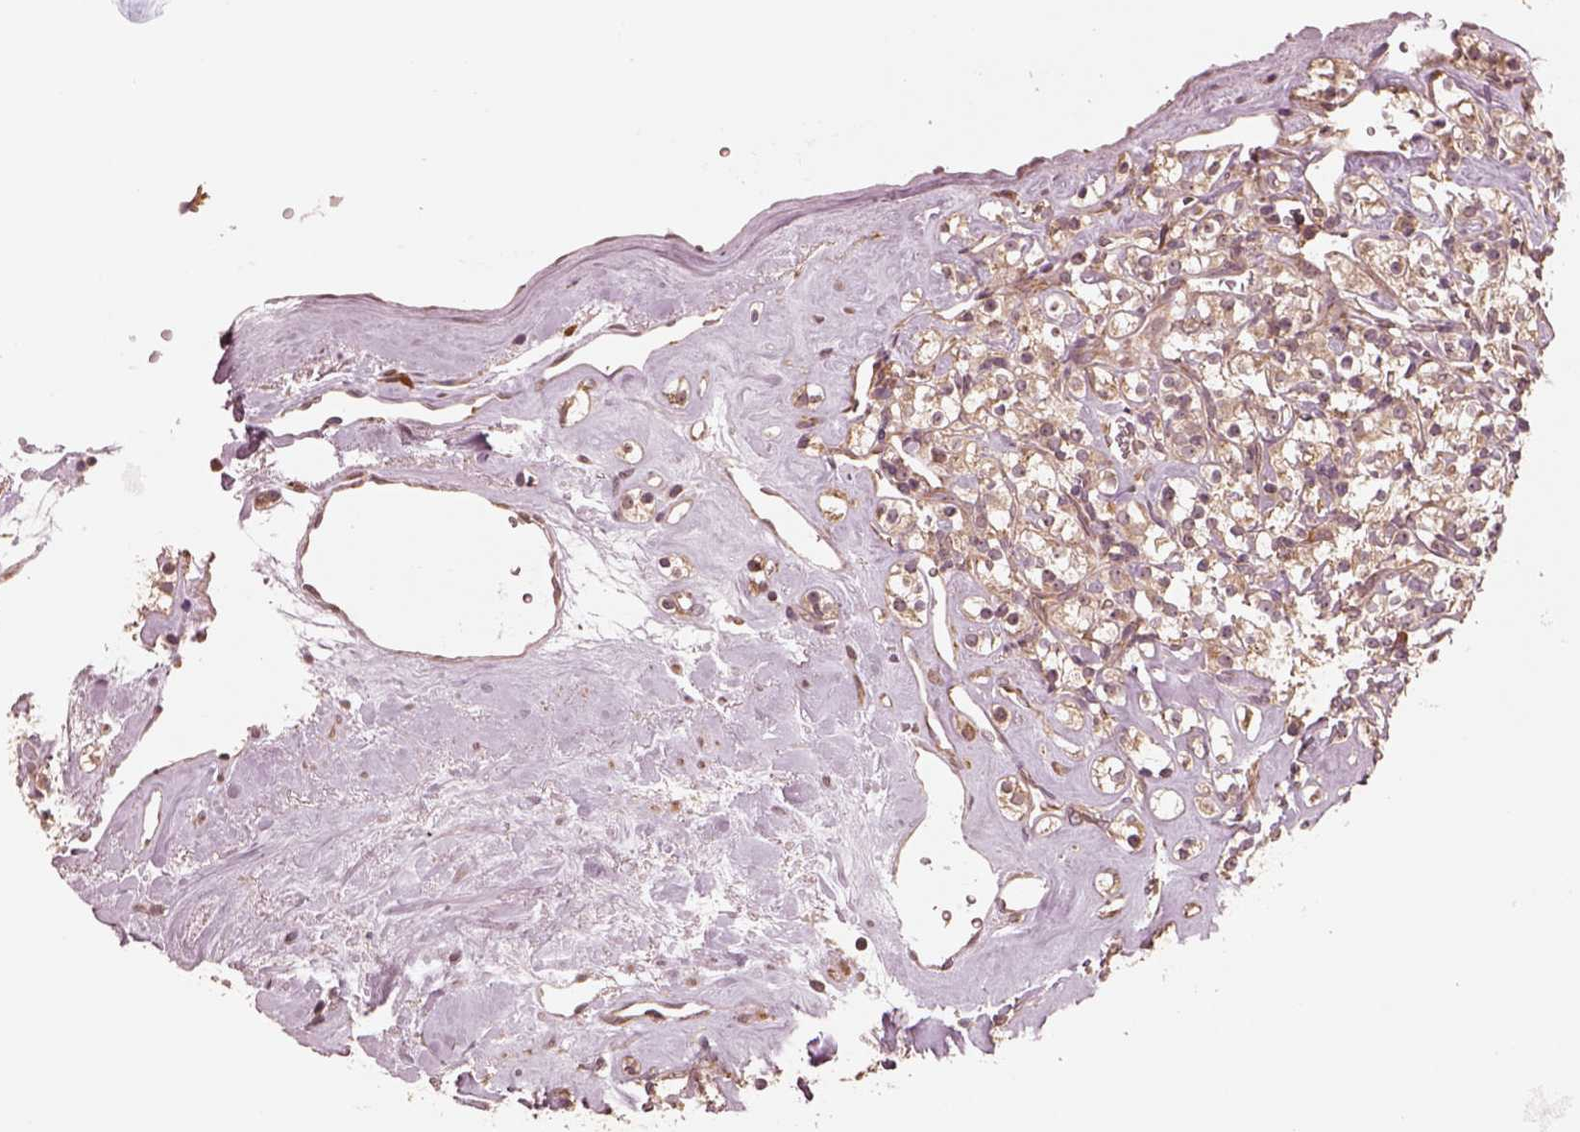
{"staining": {"intensity": "weak", "quantity": "25%-75%", "location": "cytoplasmic/membranous"}, "tissue": "renal cancer", "cell_type": "Tumor cells", "image_type": "cancer", "snomed": [{"axis": "morphology", "description": "Adenocarcinoma, NOS"}, {"axis": "topography", "description": "Kidney"}], "caption": "High-magnification brightfield microscopy of renal cancer stained with DAB (3,3'-diaminobenzidine) (brown) and counterstained with hematoxylin (blue). tumor cells exhibit weak cytoplasmic/membranous positivity is present in about25%-75% of cells.", "gene": "RPS5", "patient": {"sex": "male", "age": 77}}